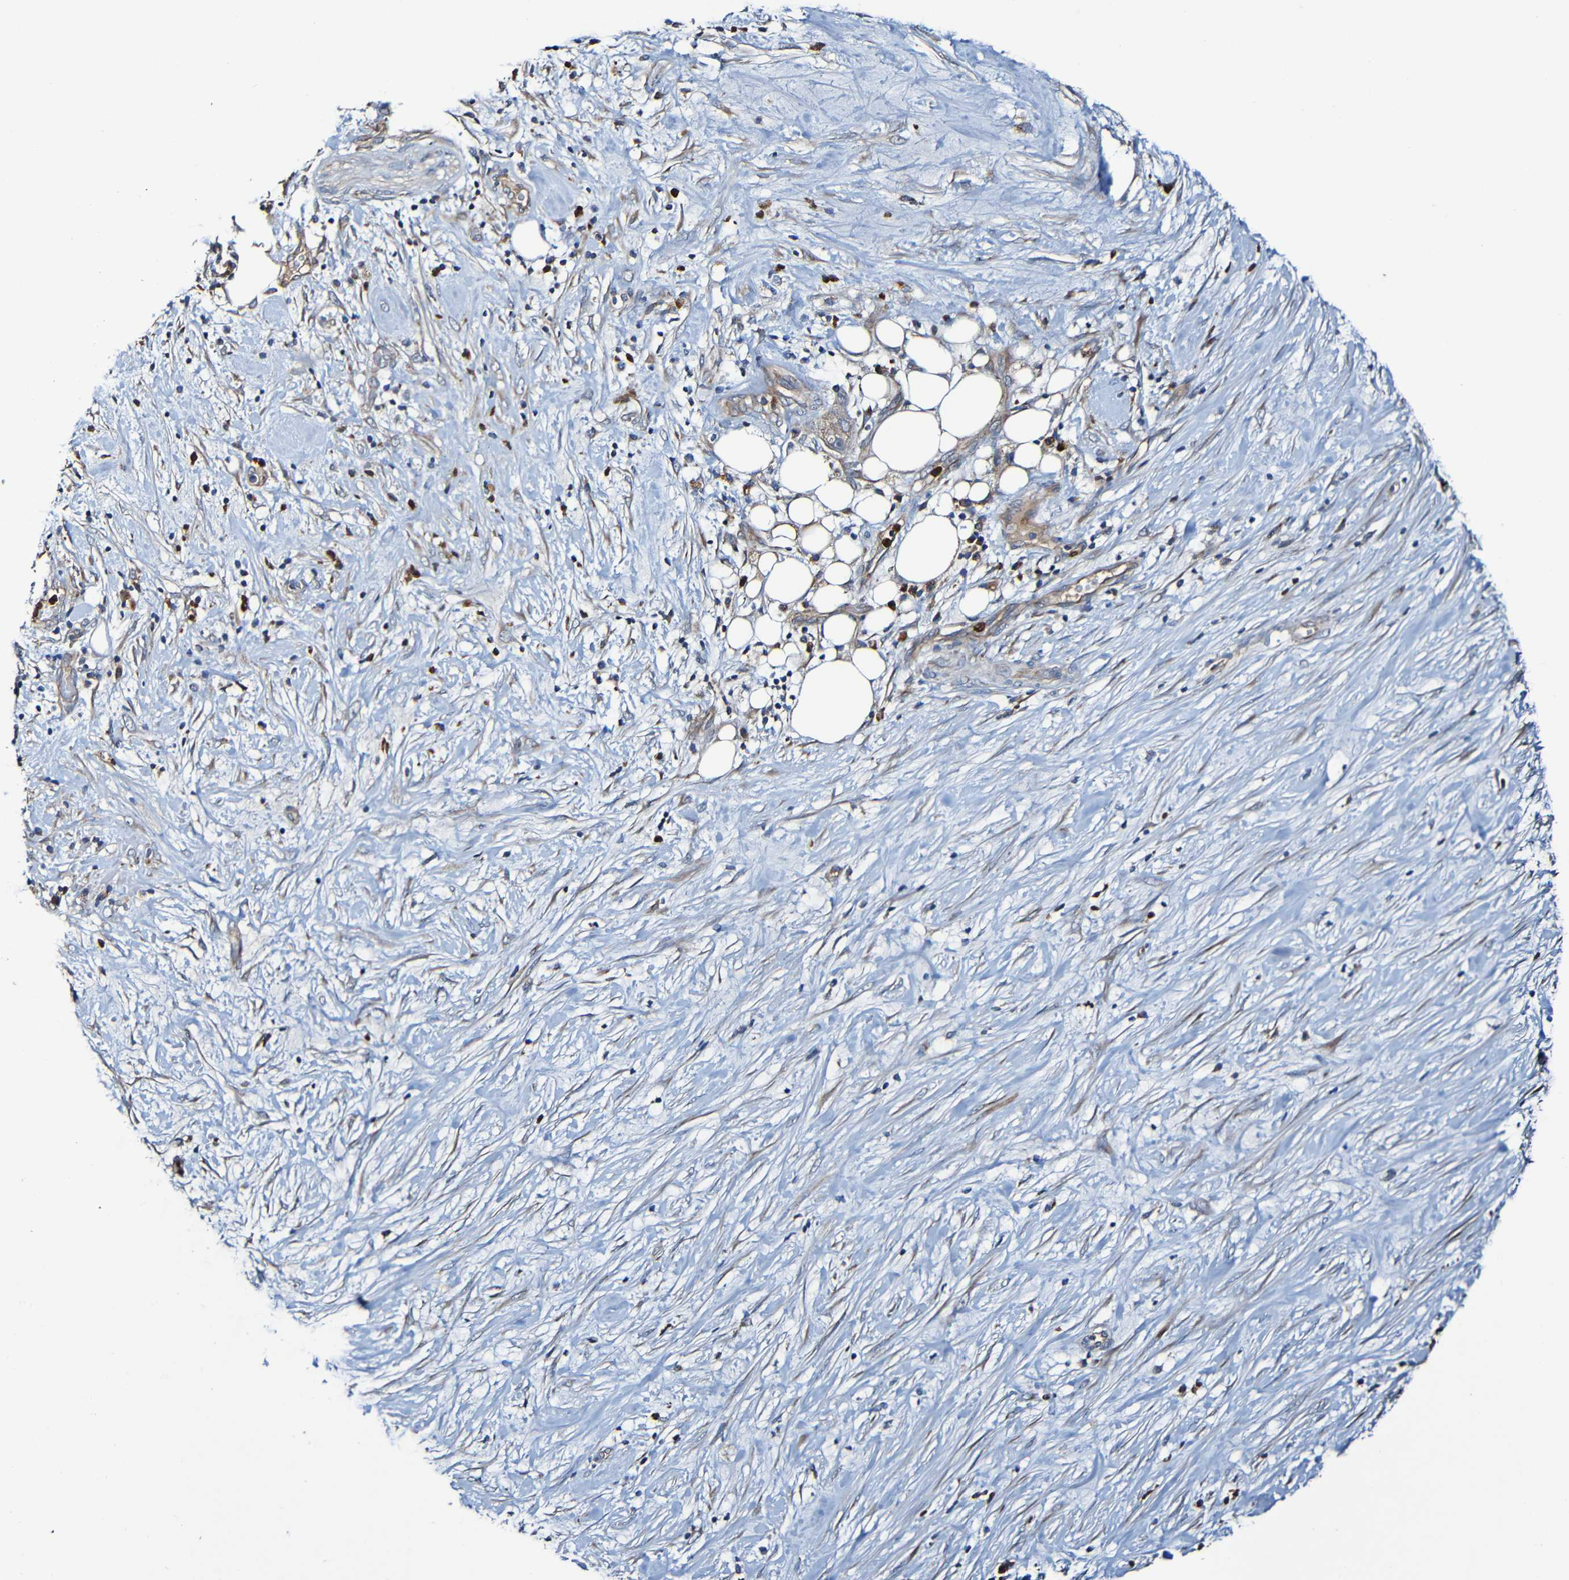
{"staining": {"intensity": "weak", "quantity": ">75%", "location": "cytoplasmic/membranous"}, "tissue": "pancreatic cancer", "cell_type": "Tumor cells", "image_type": "cancer", "snomed": [{"axis": "morphology", "description": "Adenocarcinoma, NOS"}, {"axis": "topography", "description": "Pancreas"}], "caption": "Protein staining demonstrates weak cytoplasmic/membranous staining in about >75% of tumor cells in pancreatic cancer (adenocarcinoma). The staining was performed using DAB (3,3'-diaminobenzidine), with brown indicating positive protein expression. Nuclei are stained blue with hematoxylin.", "gene": "ADAM15", "patient": {"sex": "female", "age": 78}}